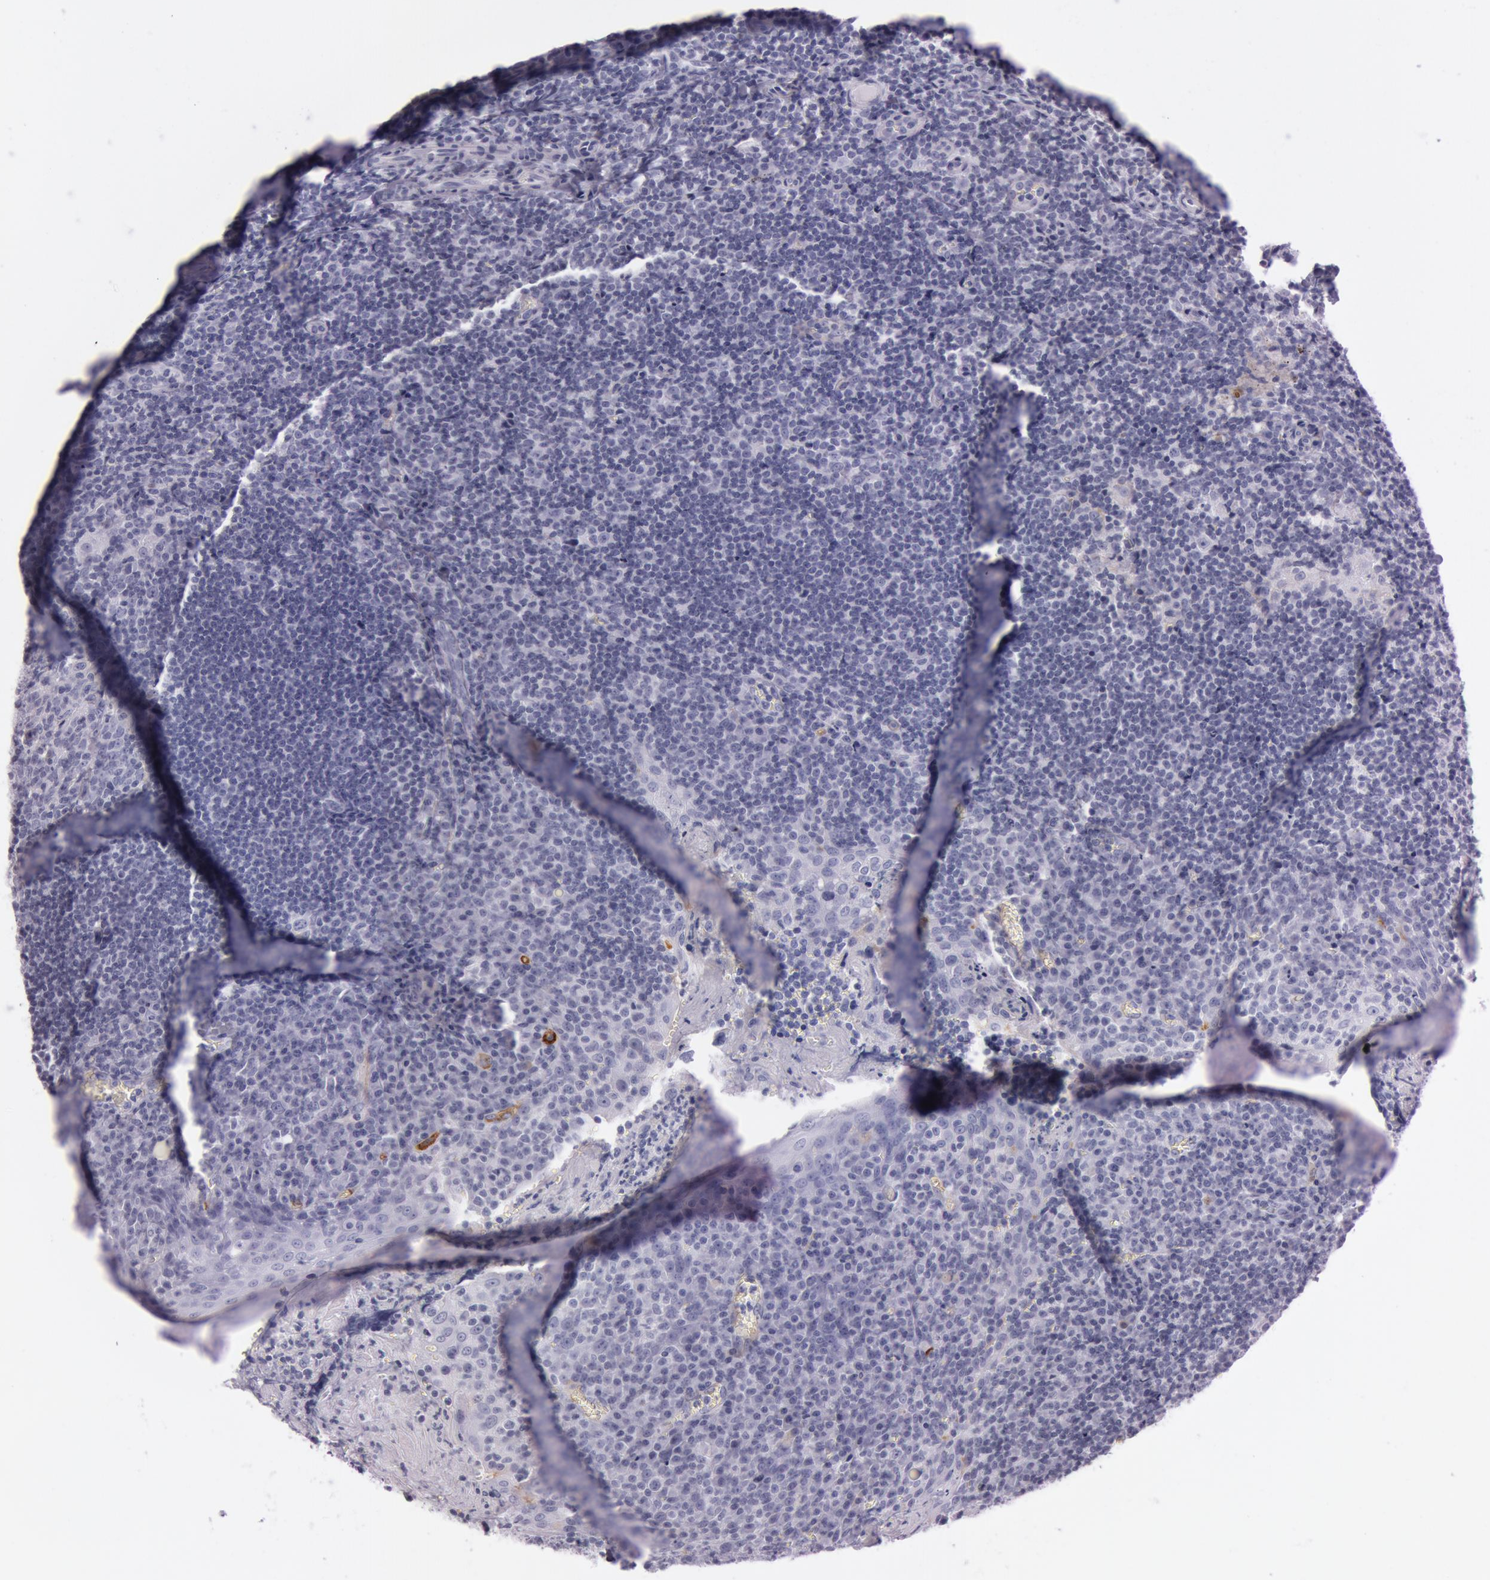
{"staining": {"intensity": "negative", "quantity": "none", "location": "none"}, "tissue": "tonsil", "cell_type": "Germinal center cells", "image_type": "normal", "snomed": [{"axis": "morphology", "description": "Normal tissue, NOS"}, {"axis": "topography", "description": "Tonsil"}], "caption": "A histopathology image of tonsil stained for a protein reveals no brown staining in germinal center cells. (DAB (3,3'-diaminobenzidine) immunohistochemistry, high magnification).", "gene": "FOLH1", "patient": {"sex": "male", "age": 20}}